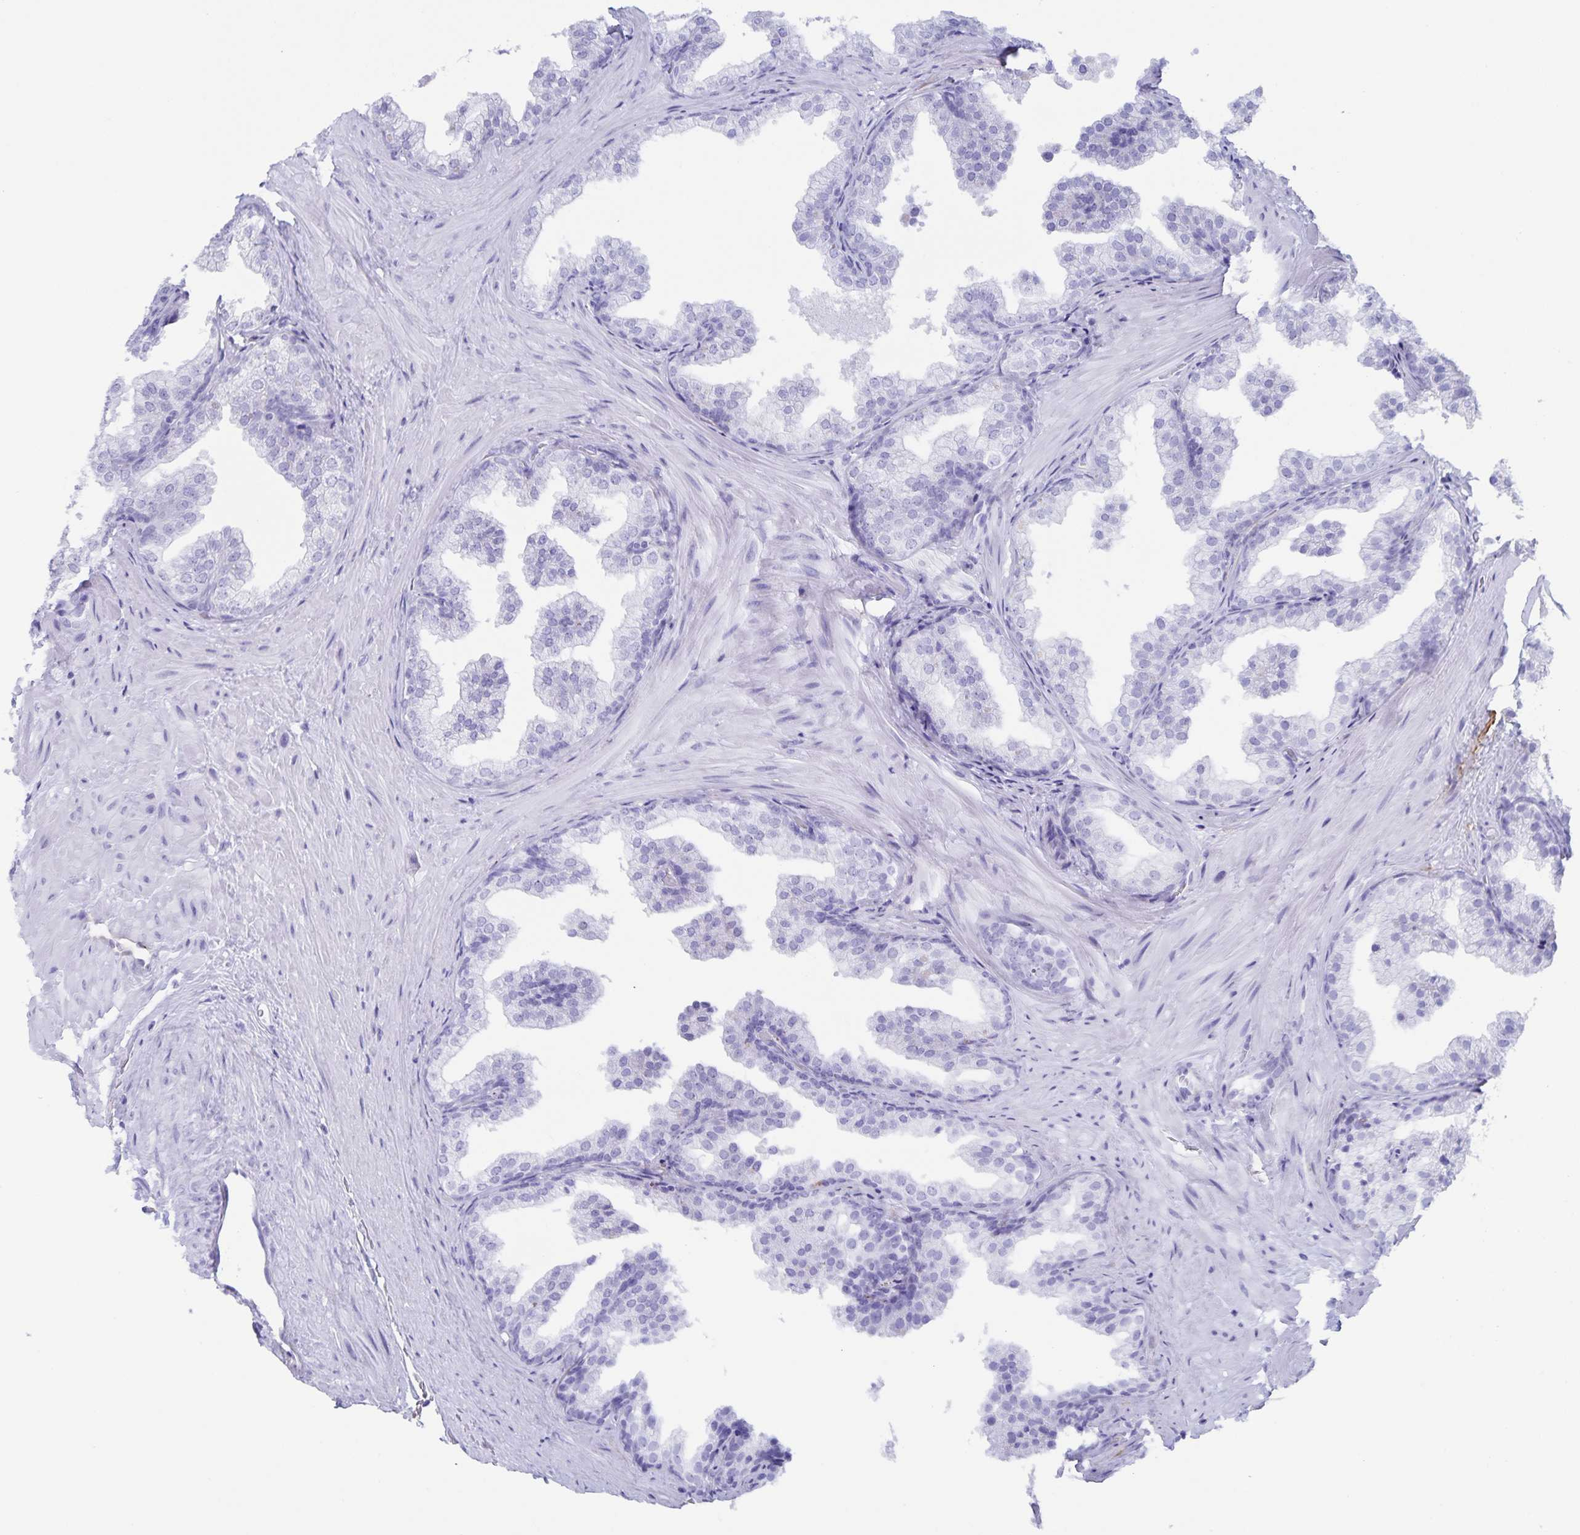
{"staining": {"intensity": "negative", "quantity": "none", "location": "none"}, "tissue": "prostate", "cell_type": "Glandular cells", "image_type": "normal", "snomed": [{"axis": "morphology", "description": "Normal tissue, NOS"}, {"axis": "topography", "description": "Prostate"}], "caption": "IHC photomicrograph of normal prostate: human prostate stained with DAB (3,3'-diaminobenzidine) shows no significant protein expression in glandular cells. The staining was performed using DAB to visualize the protein expression in brown, while the nuclei were stained in blue with hematoxylin (Magnification: 20x).", "gene": "AQP4", "patient": {"sex": "male", "age": 37}}